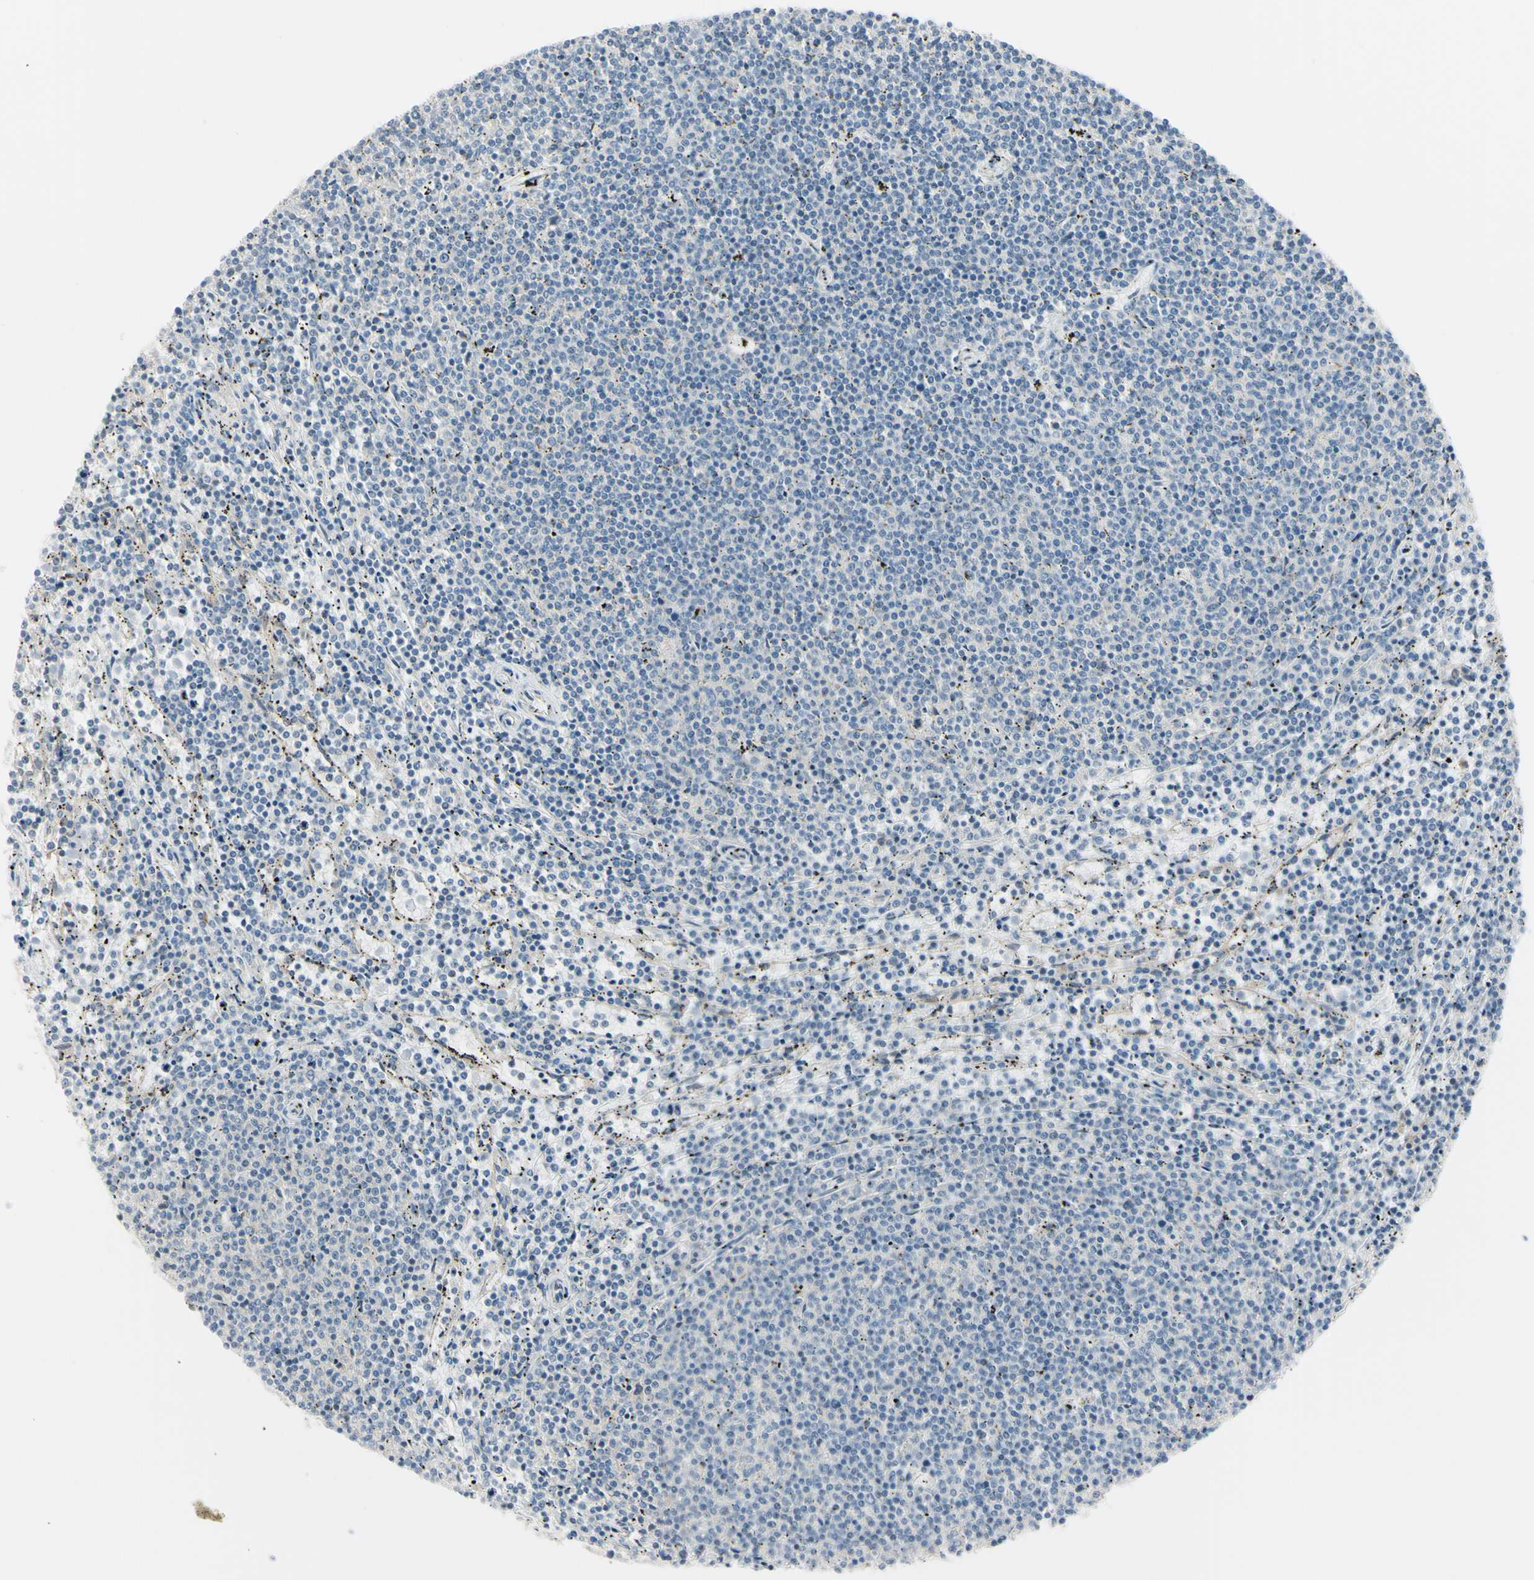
{"staining": {"intensity": "negative", "quantity": "none", "location": "none"}, "tissue": "lymphoma", "cell_type": "Tumor cells", "image_type": "cancer", "snomed": [{"axis": "morphology", "description": "Malignant lymphoma, non-Hodgkin's type, Low grade"}, {"axis": "topography", "description": "Spleen"}], "caption": "Tumor cells show no significant protein staining in low-grade malignant lymphoma, non-Hodgkin's type.", "gene": "ASB9", "patient": {"sex": "female", "age": 50}}